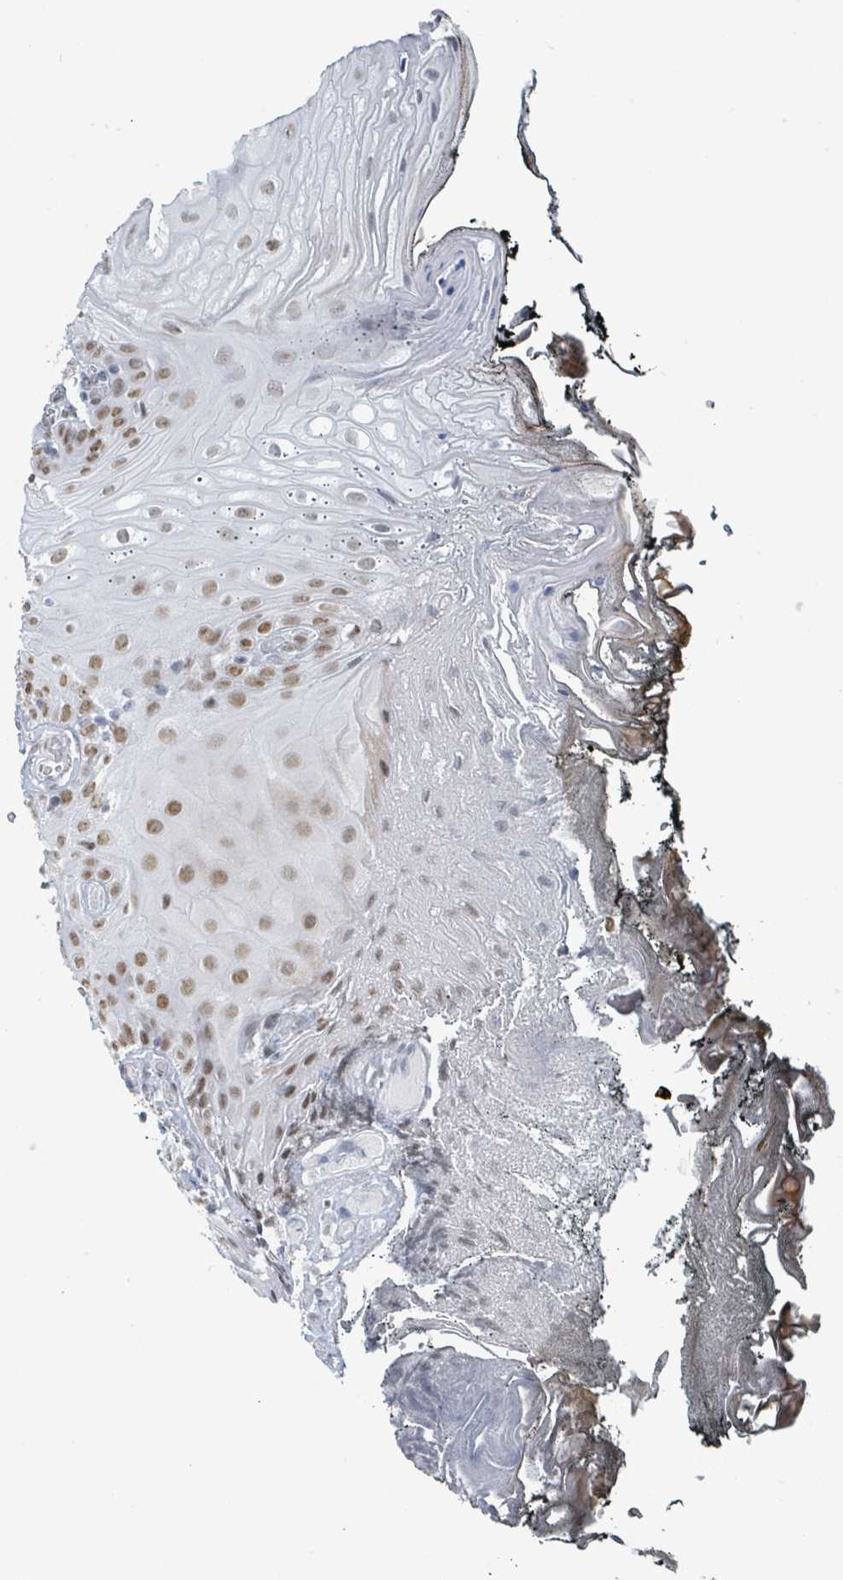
{"staining": {"intensity": "moderate", "quantity": ">75%", "location": "nuclear"}, "tissue": "oral mucosa", "cell_type": "Squamous epithelial cells", "image_type": "normal", "snomed": [{"axis": "morphology", "description": "Normal tissue, NOS"}, {"axis": "morphology", "description": "Squamous cell carcinoma, NOS"}, {"axis": "topography", "description": "Oral tissue"}, {"axis": "topography", "description": "Head-Neck"}], "caption": "IHC staining of normal oral mucosa, which shows medium levels of moderate nuclear positivity in about >75% of squamous epithelial cells indicating moderate nuclear protein positivity. The staining was performed using DAB (3,3'-diaminobenzidine) (brown) for protein detection and nuclei were counterstained in hematoxylin (blue).", "gene": "EHMT2", "patient": {"sex": "female", "age": 81}}